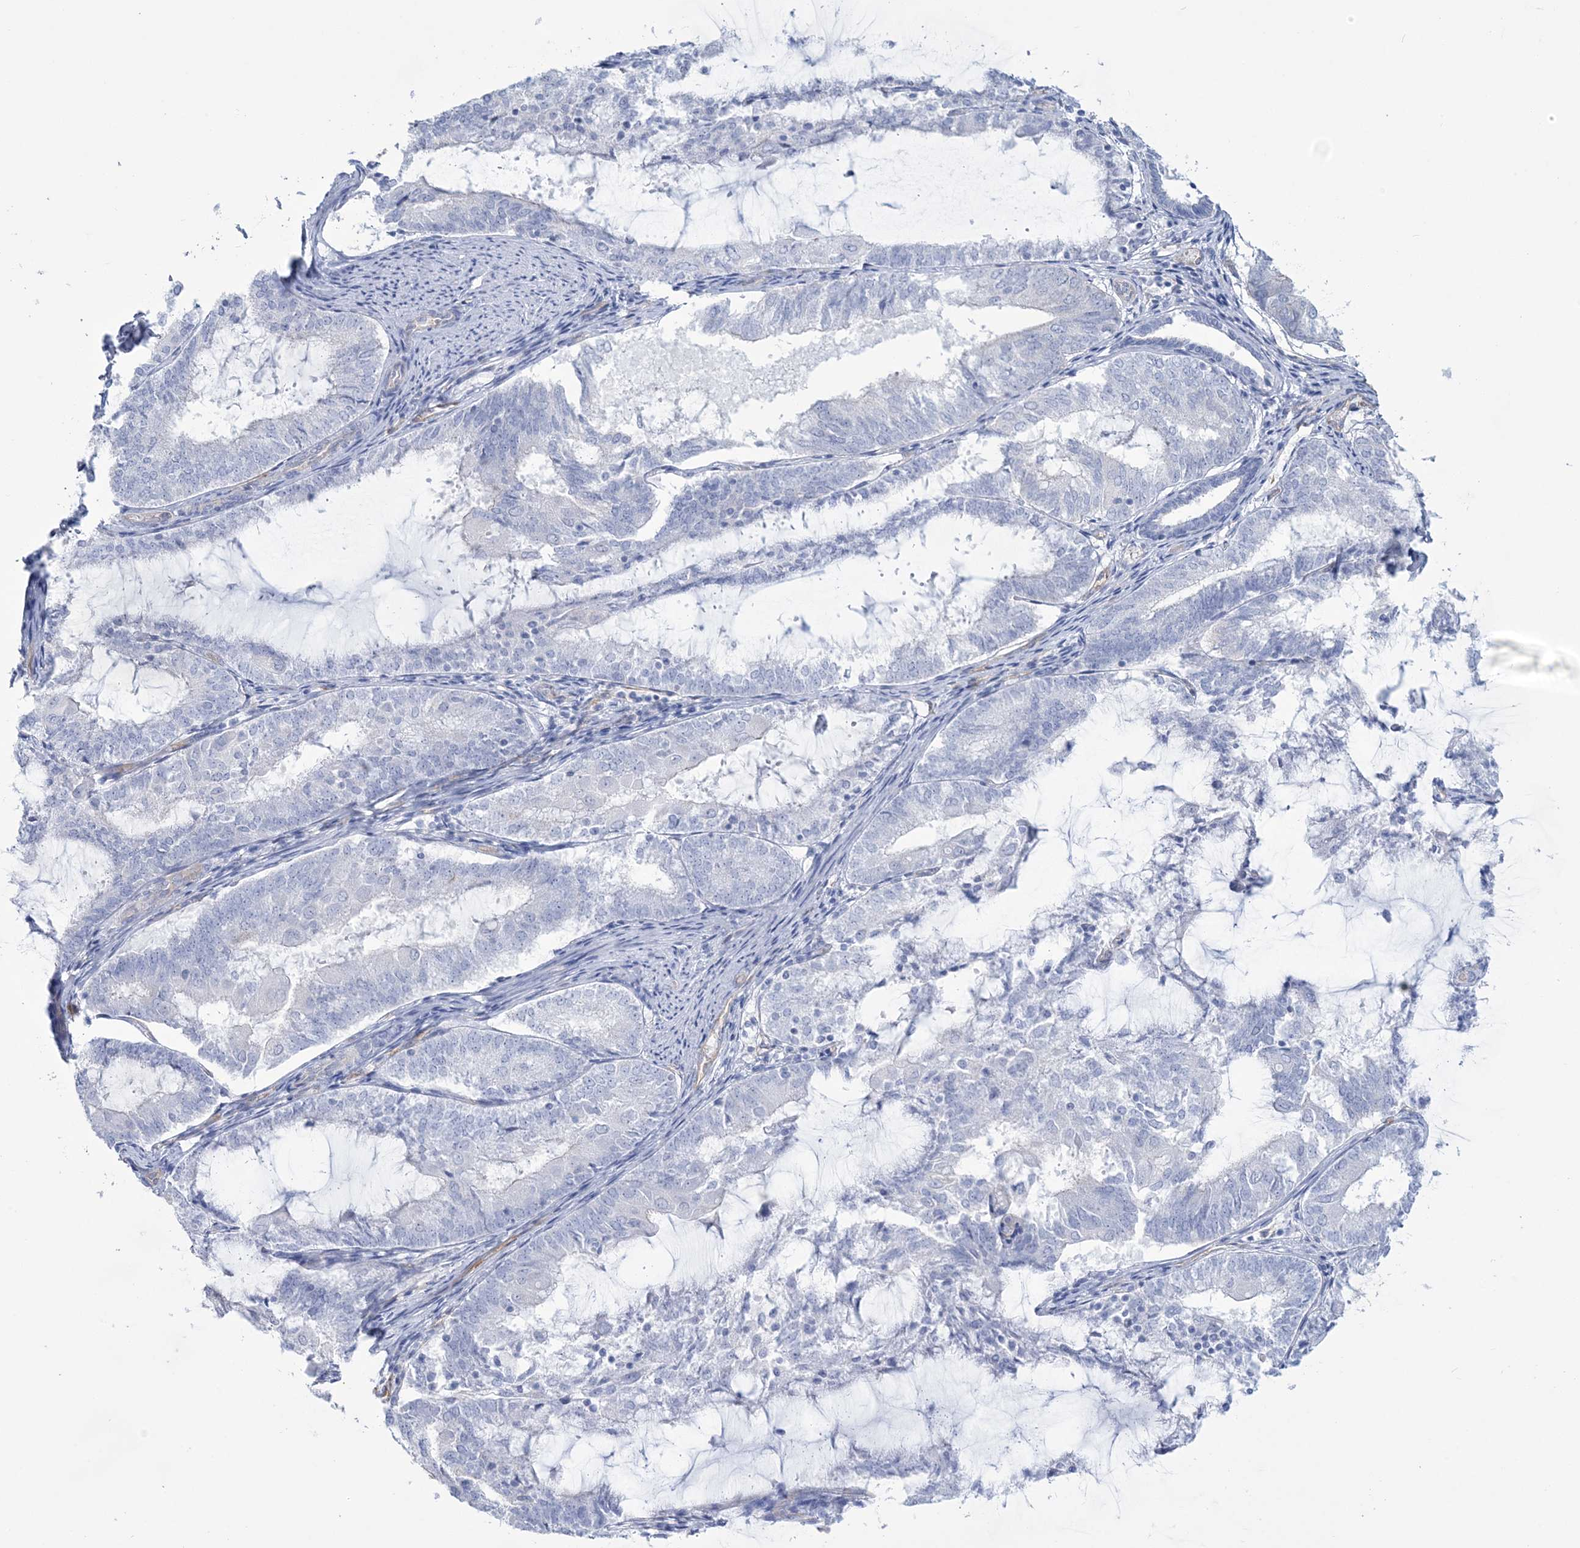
{"staining": {"intensity": "moderate", "quantity": "<25%", "location": "cytoplasmic/membranous"}, "tissue": "endometrial cancer", "cell_type": "Tumor cells", "image_type": "cancer", "snomed": [{"axis": "morphology", "description": "Adenocarcinoma, NOS"}, {"axis": "topography", "description": "Endometrium"}], "caption": "Protein expression analysis of human adenocarcinoma (endometrial) reveals moderate cytoplasmic/membranous expression in about <25% of tumor cells. Using DAB (brown) and hematoxylin (blue) stains, captured at high magnification using brightfield microscopy.", "gene": "RAB11FIP5", "patient": {"sex": "female", "age": 81}}